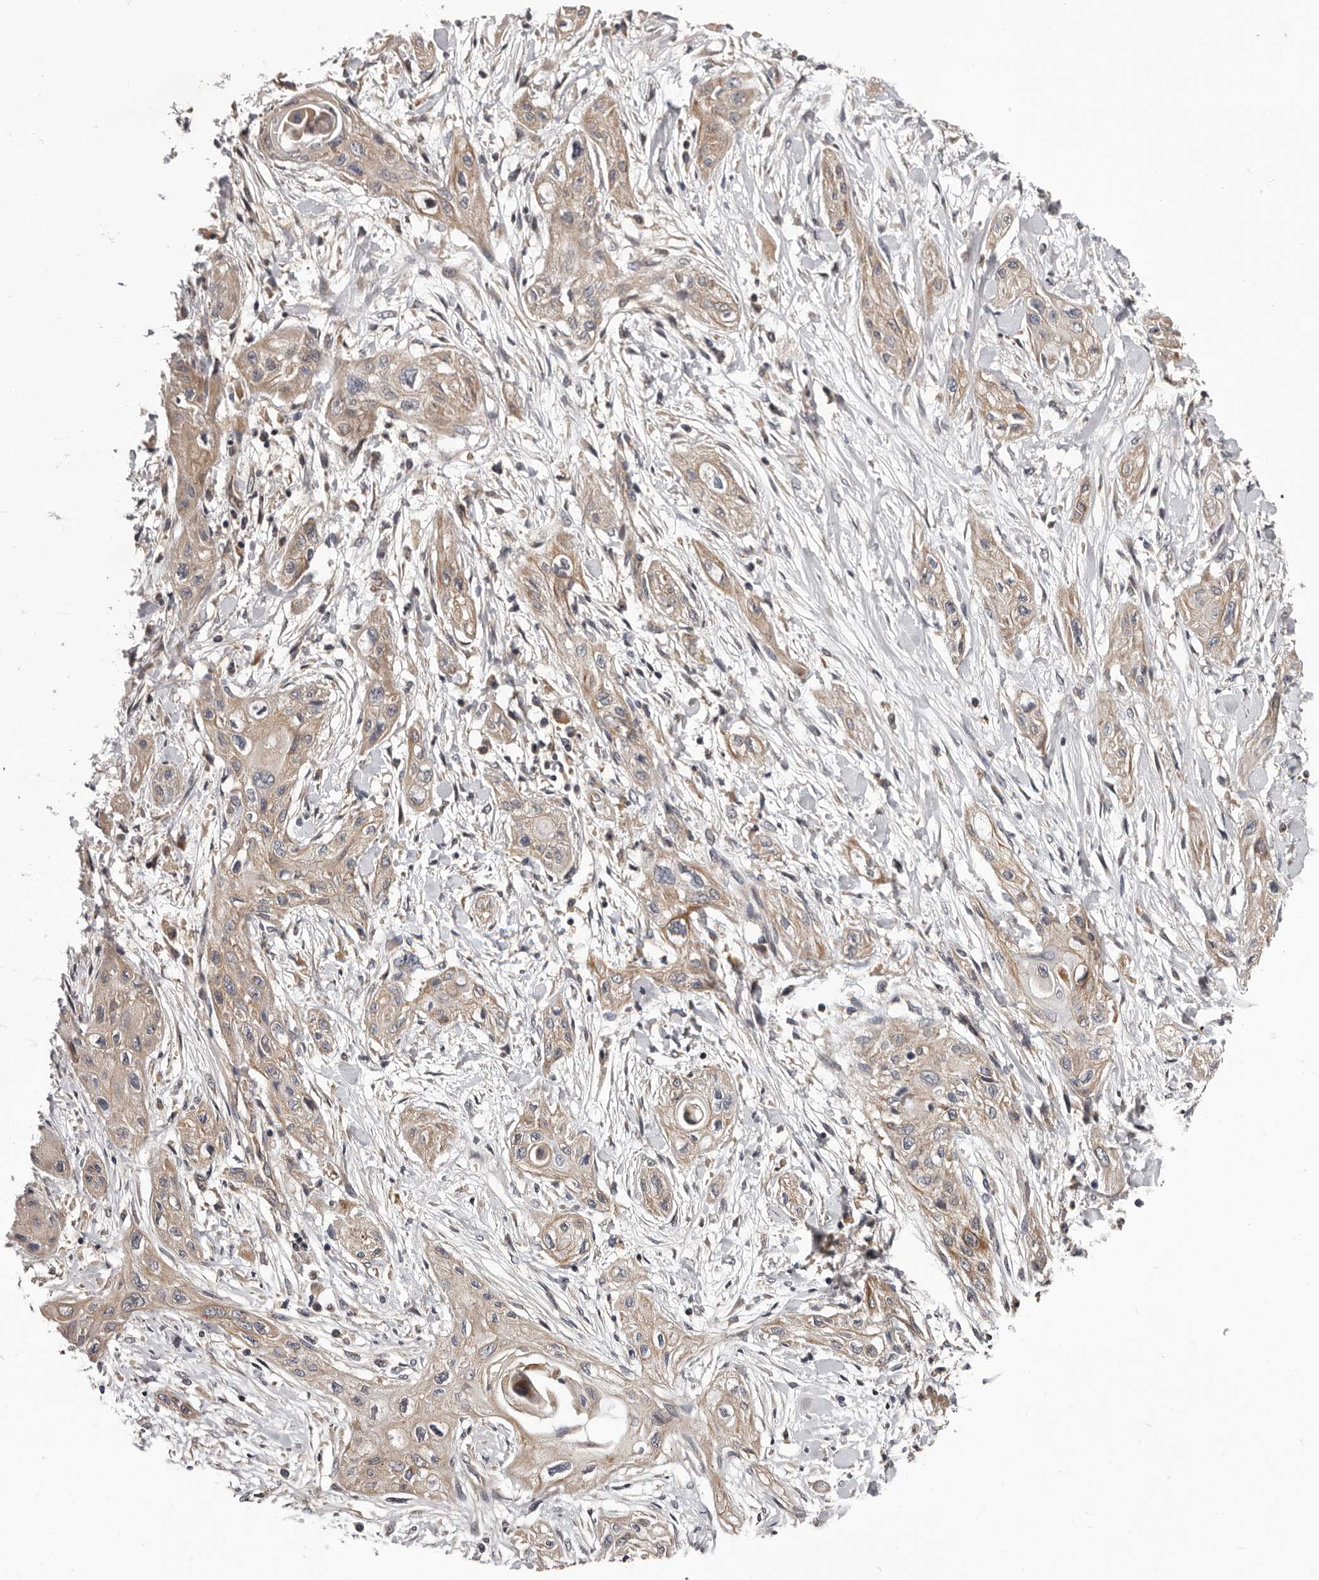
{"staining": {"intensity": "weak", "quantity": "25%-75%", "location": "cytoplasmic/membranous"}, "tissue": "lung cancer", "cell_type": "Tumor cells", "image_type": "cancer", "snomed": [{"axis": "morphology", "description": "Squamous cell carcinoma, NOS"}, {"axis": "topography", "description": "Lung"}], "caption": "High-magnification brightfield microscopy of lung squamous cell carcinoma stained with DAB (brown) and counterstained with hematoxylin (blue). tumor cells exhibit weak cytoplasmic/membranous positivity is seen in about25%-75% of cells. The staining was performed using DAB to visualize the protein expression in brown, while the nuclei were stained in blue with hematoxylin (Magnification: 20x).", "gene": "VPS37A", "patient": {"sex": "female", "age": 47}}